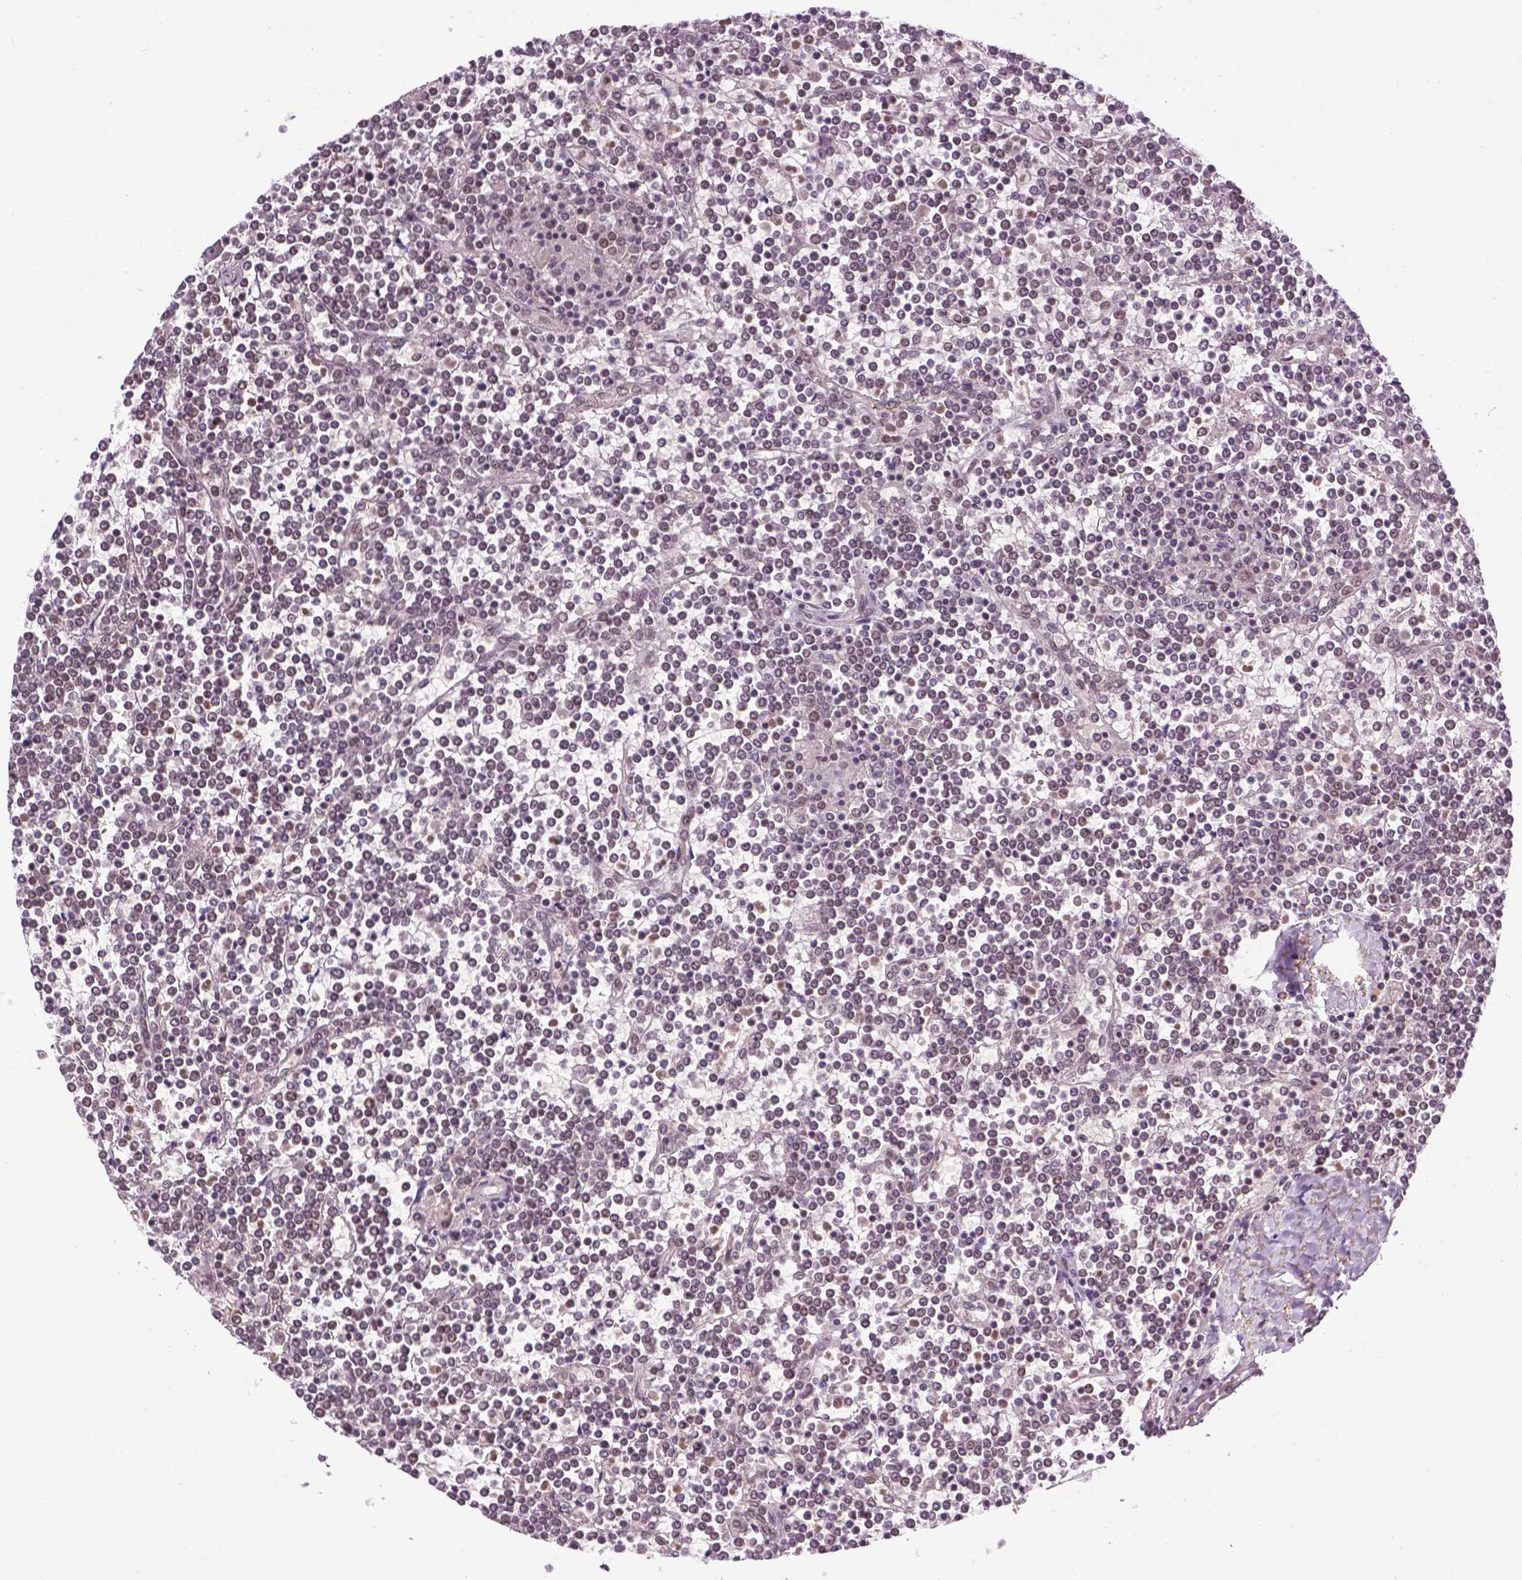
{"staining": {"intensity": "negative", "quantity": "none", "location": "none"}, "tissue": "lymphoma", "cell_type": "Tumor cells", "image_type": "cancer", "snomed": [{"axis": "morphology", "description": "Malignant lymphoma, non-Hodgkin's type, Low grade"}, {"axis": "topography", "description": "Spleen"}], "caption": "A high-resolution histopathology image shows immunohistochemistry (IHC) staining of lymphoma, which shows no significant expression in tumor cells. (DAB IHC, high magnification).", "gene": "UBQLN4", "patient": {"sex": "female", "age": 19}}